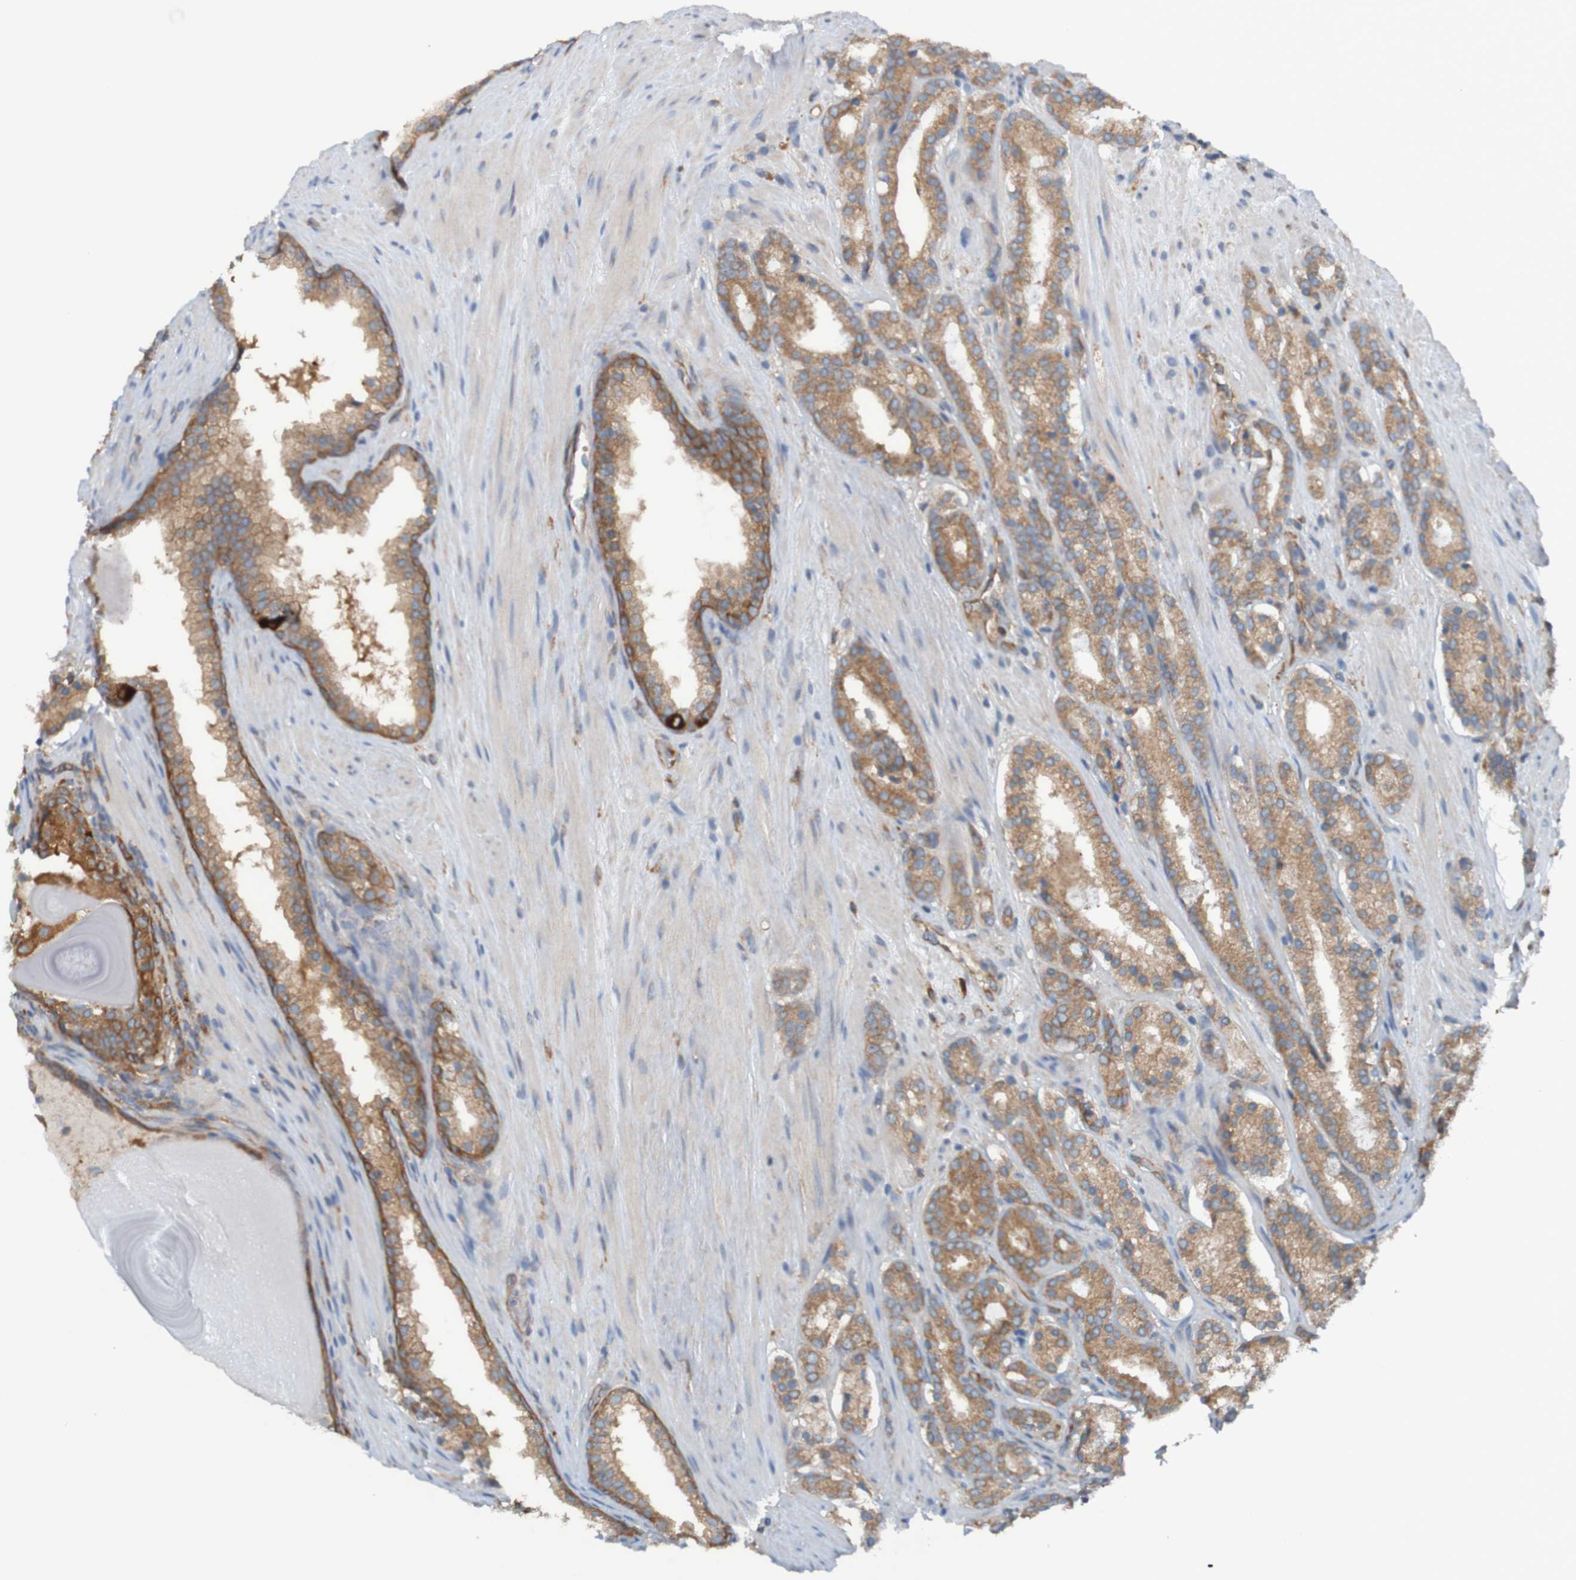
{"staining": {"intensity": "moderate", "quantity": ">75%", "location": "cytoplasmic/membranous"}, "tissue": "prostate cancer", "cell_type": "Tumor cells", "image_type": "cancer", "snomed": [{"axis": "morphology", "description": "Adenocarcinoma, Low grade"}, {"axis": "topography", "description": "Prostate"}], "caption": "Protein staining of prostate low-grade adenocarcinoma tissue reveals moderate cytoplasmic/membranous staining in about >75% of tumor cells.", "gene": "DNAJC4", "patient": {"sex": "male", "age": 69}}